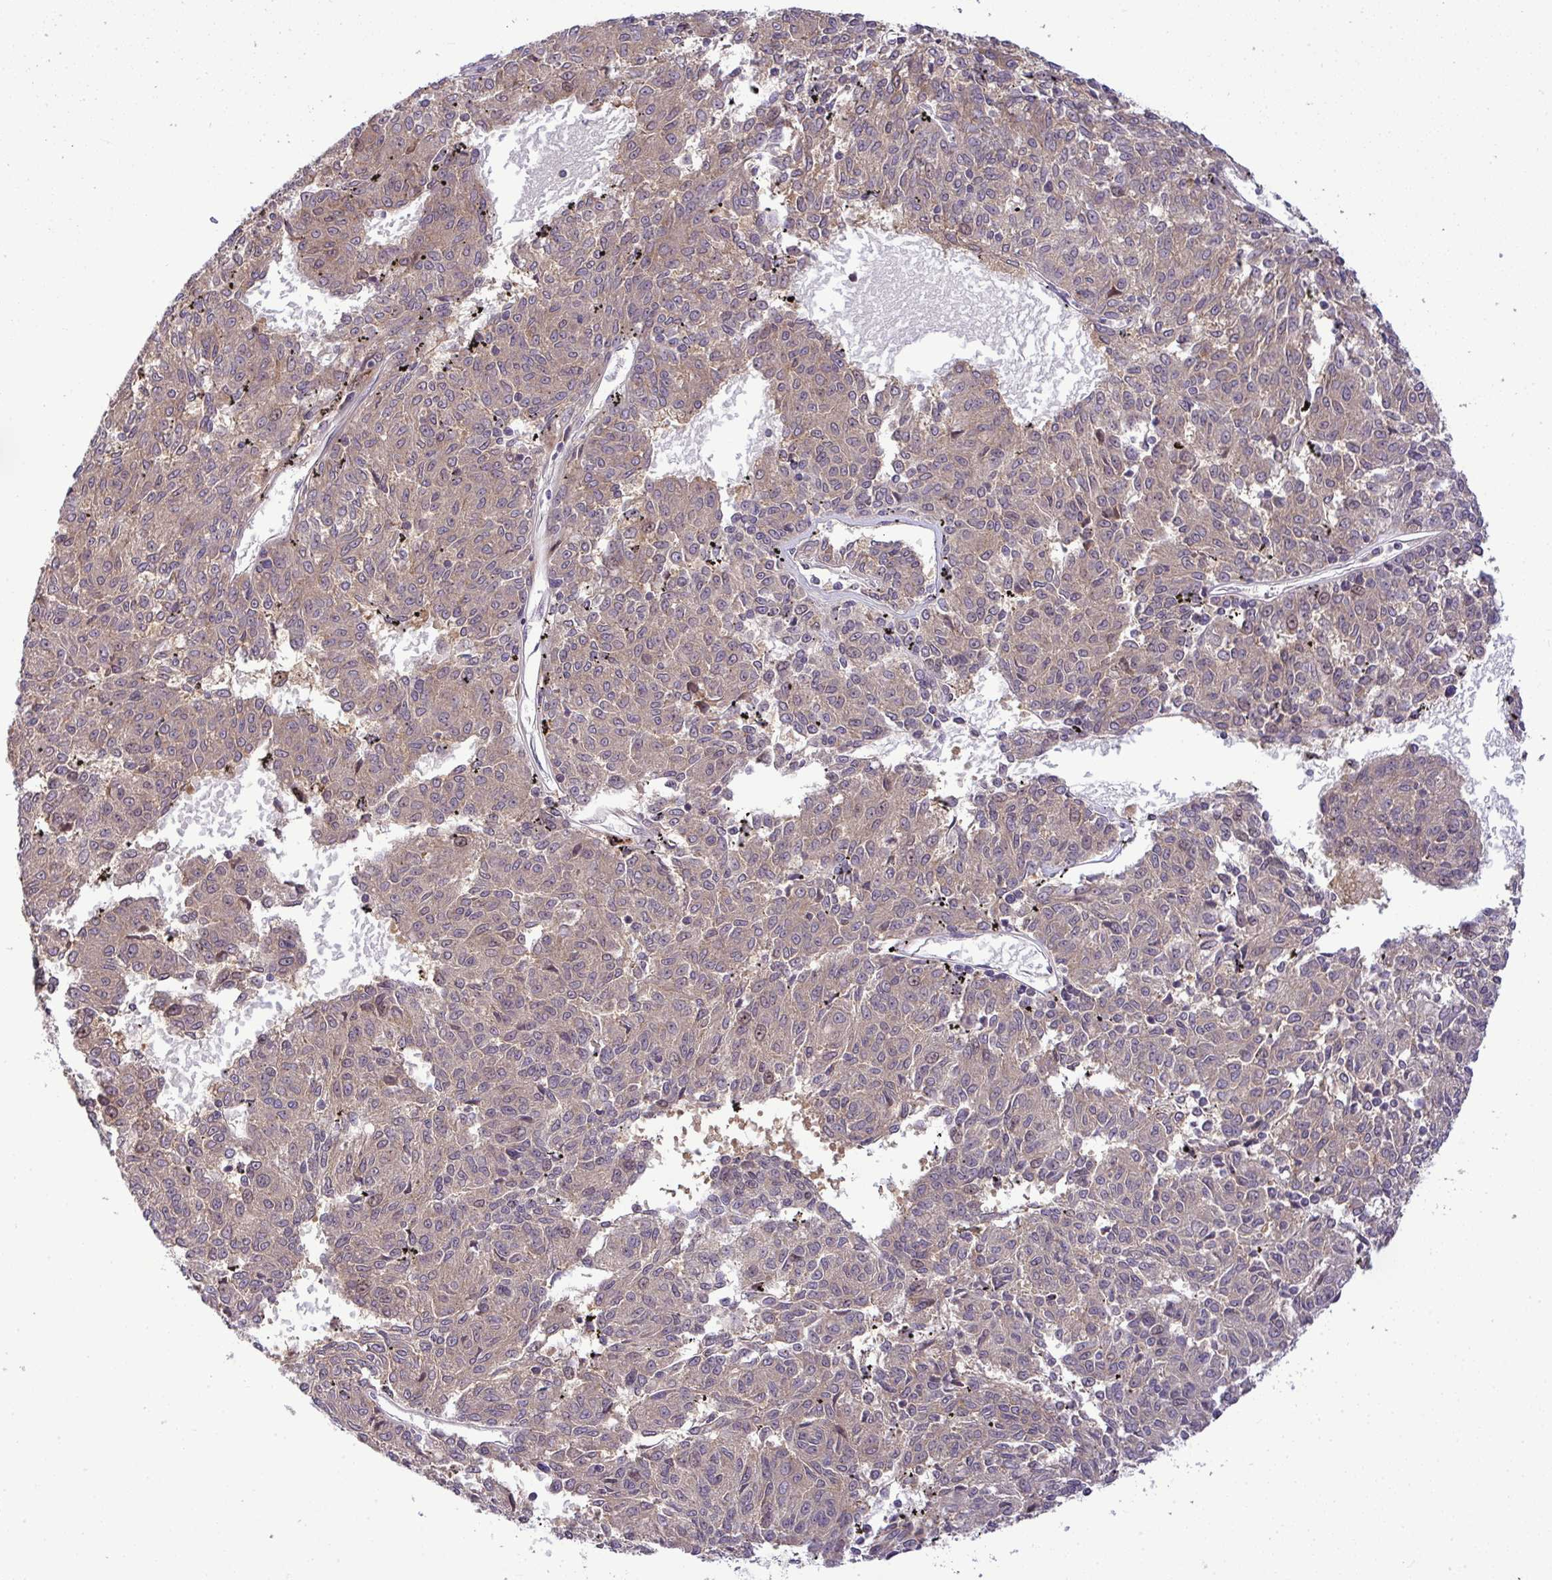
{"staining": {"intensity": "weak", "quantity": "<25%", "location": "cytoplasmic/membranous"}, "tissue": "melanoma", "cell_type": "Tumor cells", "image_type": "cancer", "snomed": [{"axis": "morphology", "description": "Malignant melanoma, NOS"}, {"axis": "topography", "description": "Skin"}], "caption": "DAB (3,3'-diaminobenzidine) immunohistochemical staining of malignant melanoma displays no significant positivity in tumor cells. Brightfield microscopy of IHC stained with DAB (3,3'-diaminobenzidine) (brown) and hematoxylin (blue), captured at high magnification.", "gene": "SLC9A6", "patient": {"sex": "female", "age": 72}}